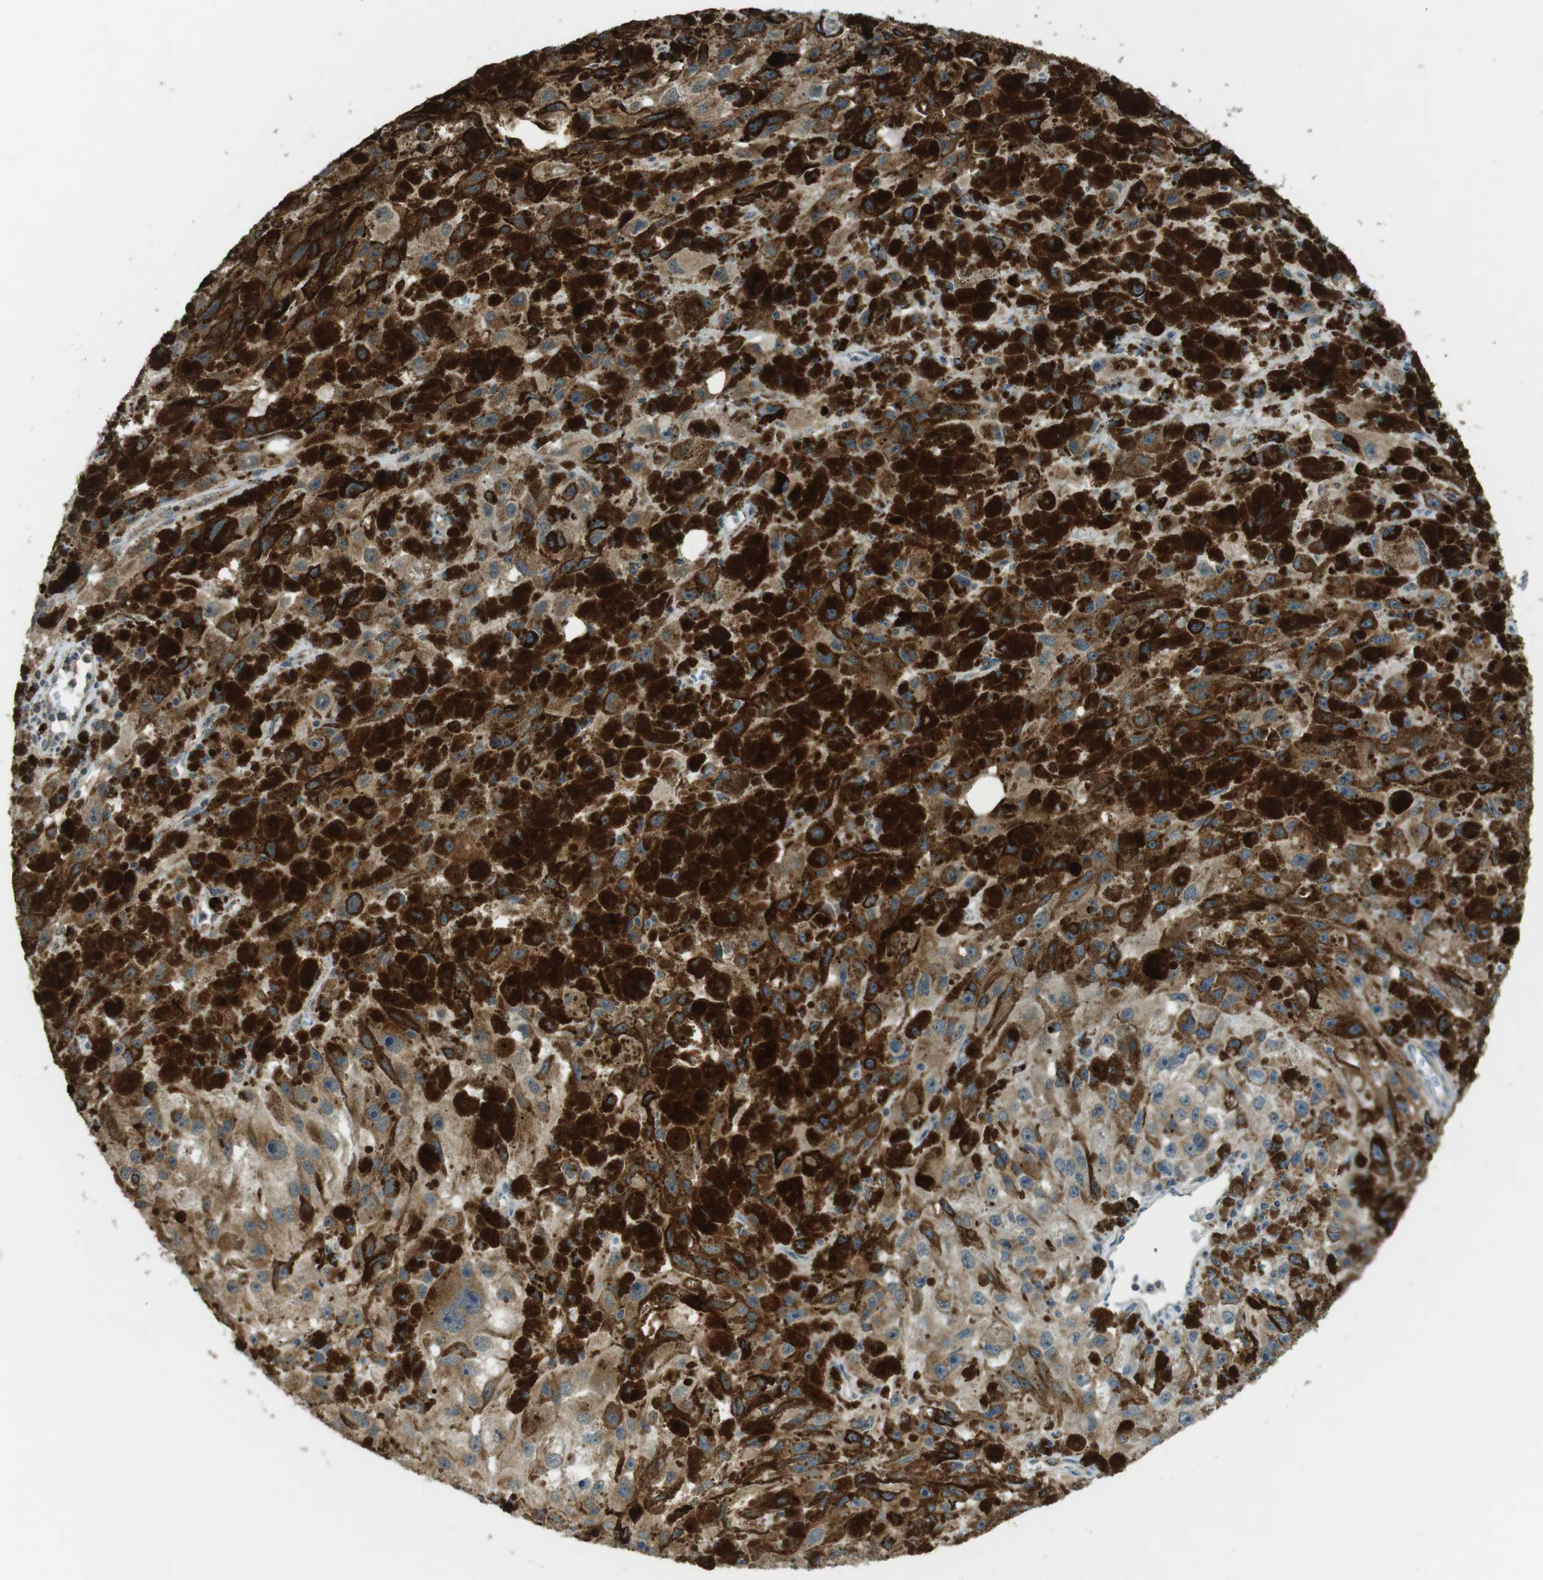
{"staining": {"intensity": "moderate", "quantity": ">75%", "location": "cytoplasmic/membranous"}, "tissue": "melanoma", "cell_type": "Tumor cells", "image_type": "cancer", "snomed": [{"axis": "morphology", "description": "Malignant melanoma, NOS"}, {"axis": "topography", "description": "Skin"}], "caption": "Human melanoma stained for a protein (brown) reveals moderate cytoplasmic/membranous positive expression in approximately >75% of tumor cells.", "gene": "BRI3BP", "patient": {"sex": "female", "age": 104}}